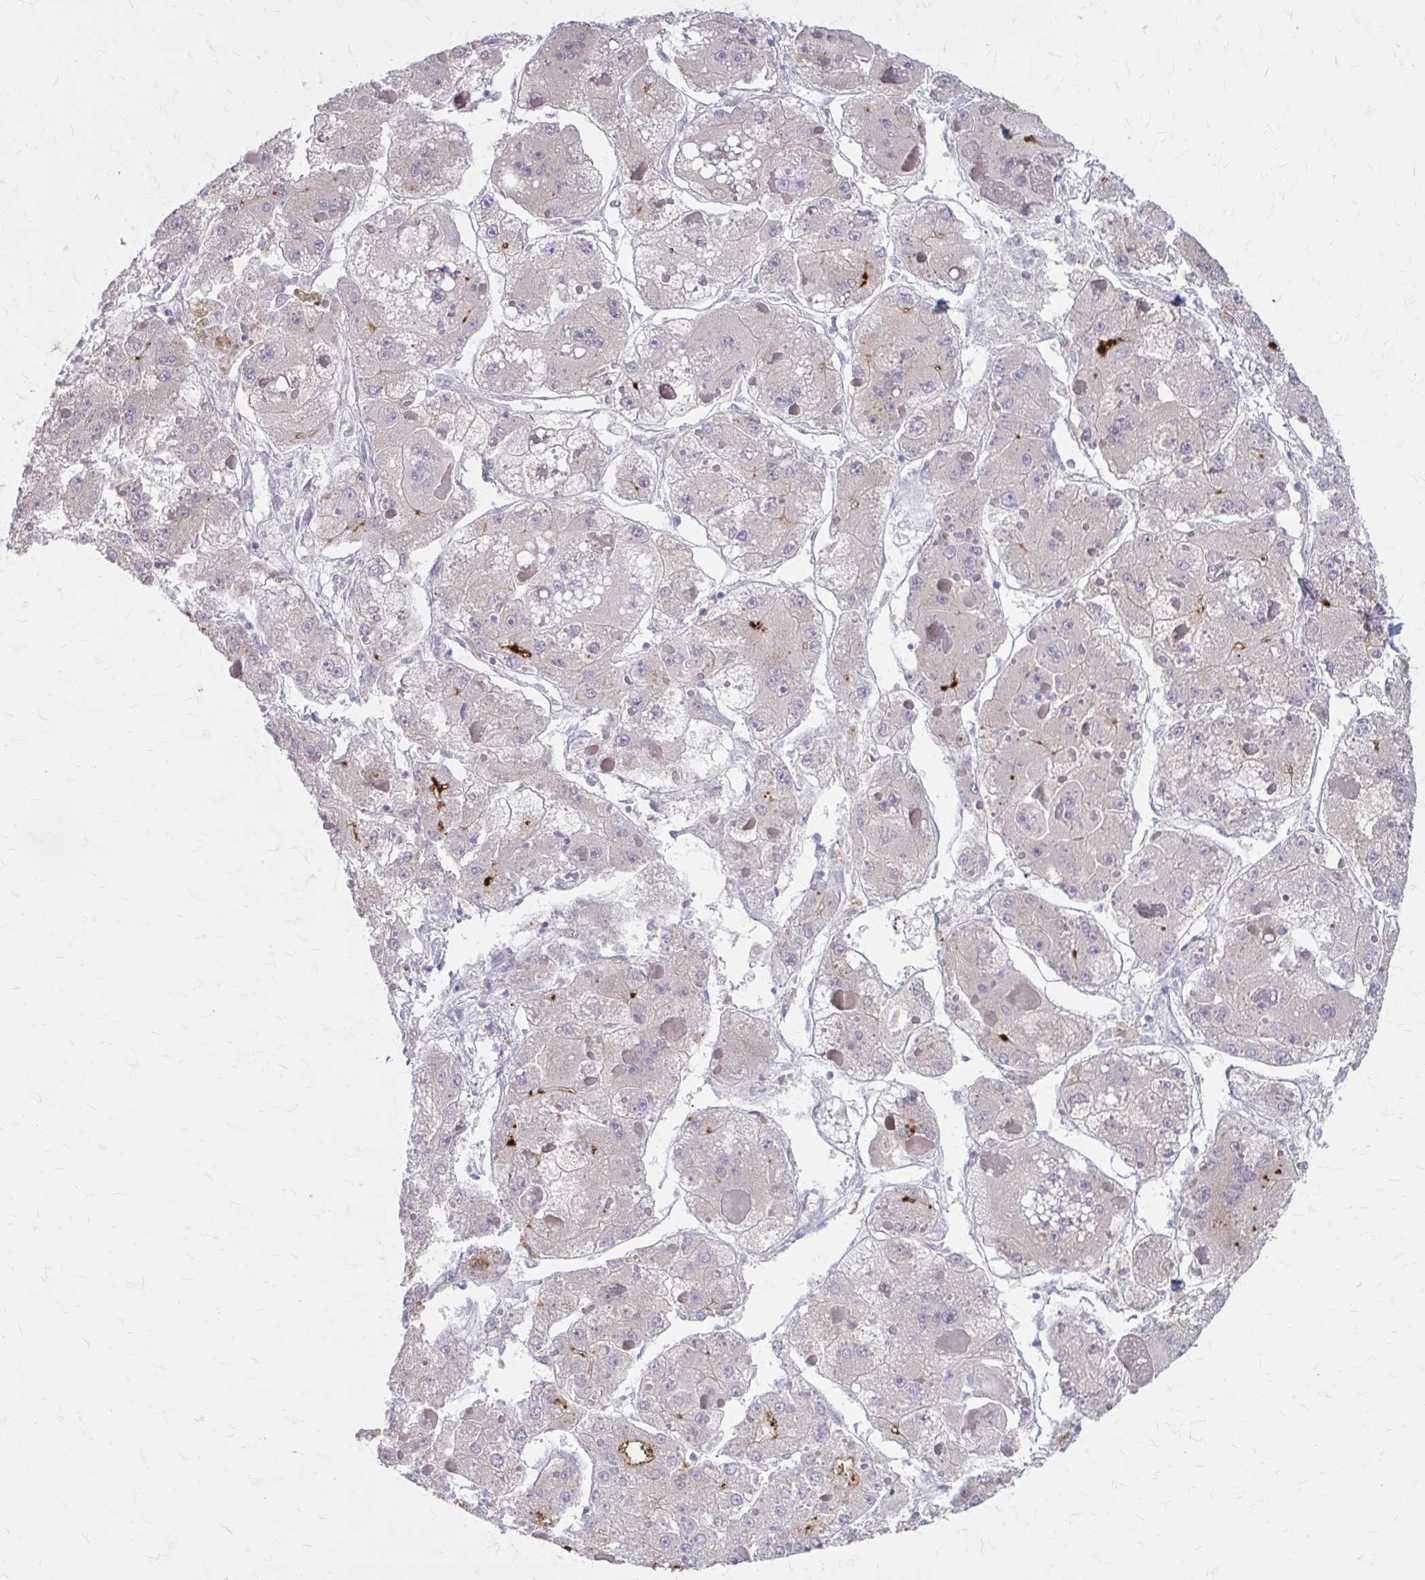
{"staining": {"intensity": "negative", "quantity": "none", "location": "none"}, "tissue": "liver cancer", "cell_type": "Tumor cells", "image_type": "cancer", "snomed": [{"axis": "morphology", "description": "Carcinoma, Hepatocellular, NOS"}, {"axis": "topography", "description": "Liver"}], "caption": "IHC micrograph of neoplastic tissue: human liver cancer stained with DAB shows no significant protein expression in tumor cells.", "gene": "SERPIND1", "patient": {"sex": "female", "age": 73}}